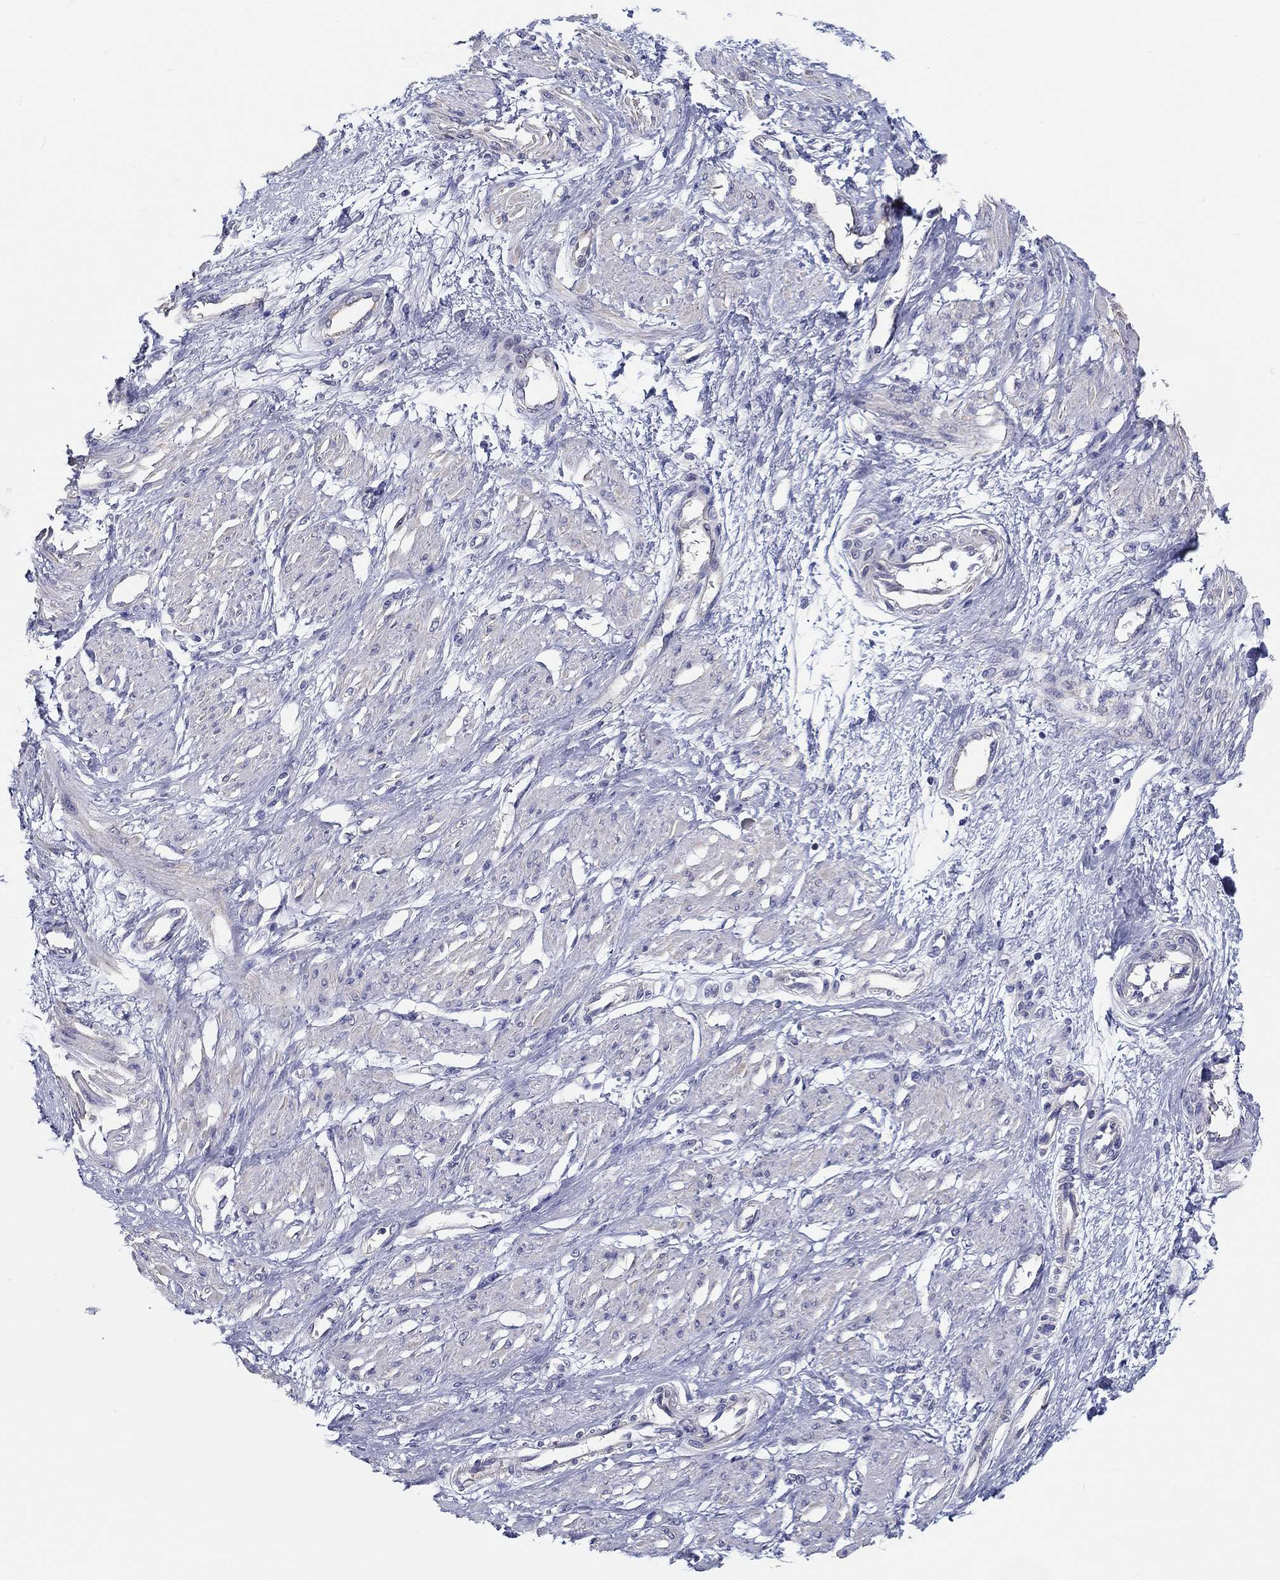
{"staining": {"intensity": "negative", "quantity": "none", "location": "none"}, "tissue": "smooth muscle", "cell_type": "Smooth muscle cells", "image_type": "normal", "snomed": [{"axis": "morphology", "description": "Normal tissue, NOS"}, {"axis": "topography", "description": "Smooth muscle"}, {"axis": "topography", "description": "Uterus"}], "caption": "Immunohistochemistry (IHC) histopathology image of unremarkable human smooth muscle stained for a protein (brown), which reveals no staining in smooth muscle cells.", "gene": "CRYGD", "patient": {"sex": "female", "age": 39}}